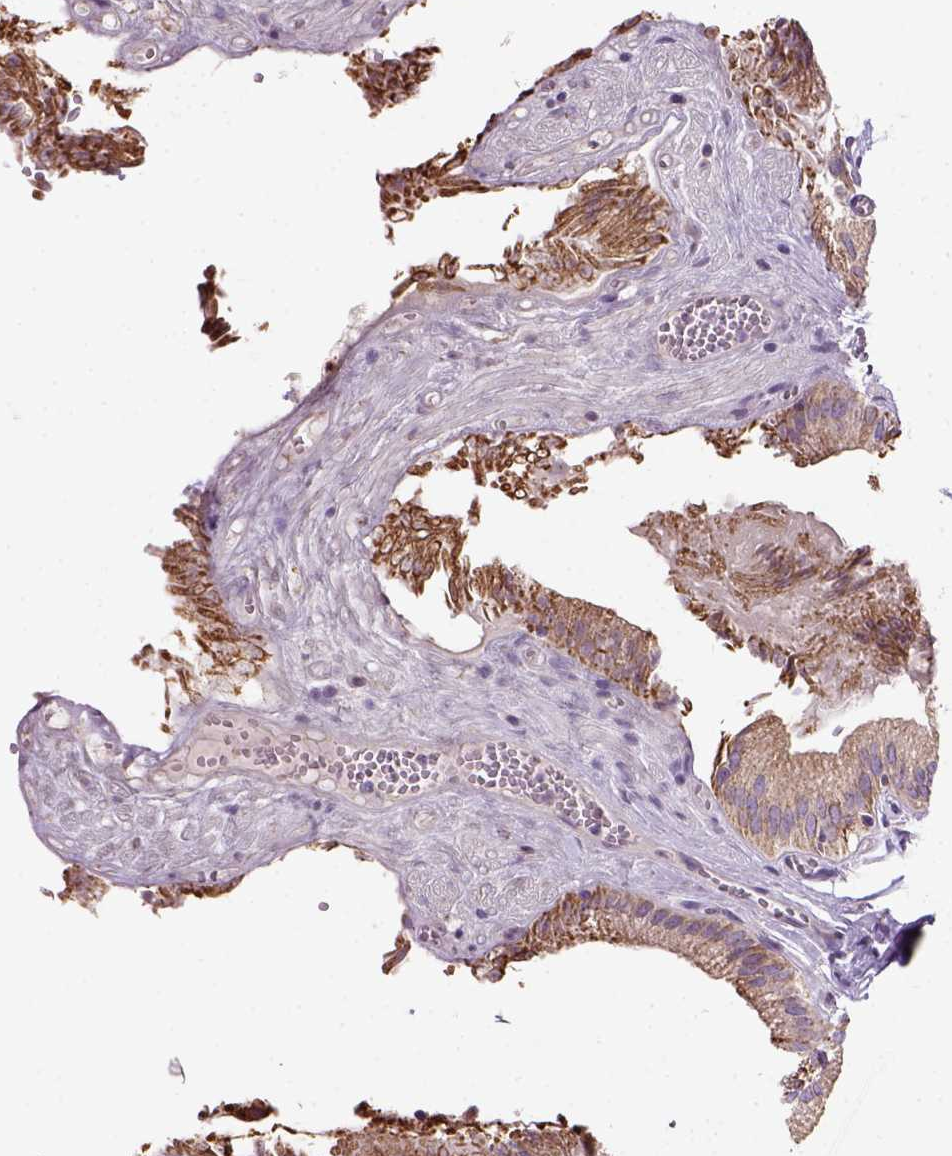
{"staining": {"intensity": "moderate", "quantity": ">75%", "location": "cytoplasmic/membranous"}, "tissue": "gallbladder", "cell_type": "Glandular cells", "image_type": "normal", "snomed": [{"axis": "morphology", "description": "Normal tissue, NOS"}, {"axis": "topography", "description": "Gallbladder"}, {"axis": "topography", "description": "Peripheral nerve tissue"}], "caption": "IHC of normal gallbladder demonstrates medium levels of moderate cytoplasmic/membranous expression in about >75% of glandular cells. (Stains: DAB in brown, nuclei in blue, Microscopy: brightfield microscopy at high magnification).", "gene": "HTRA1", "patient": {"sex": "male", "age": 17}}